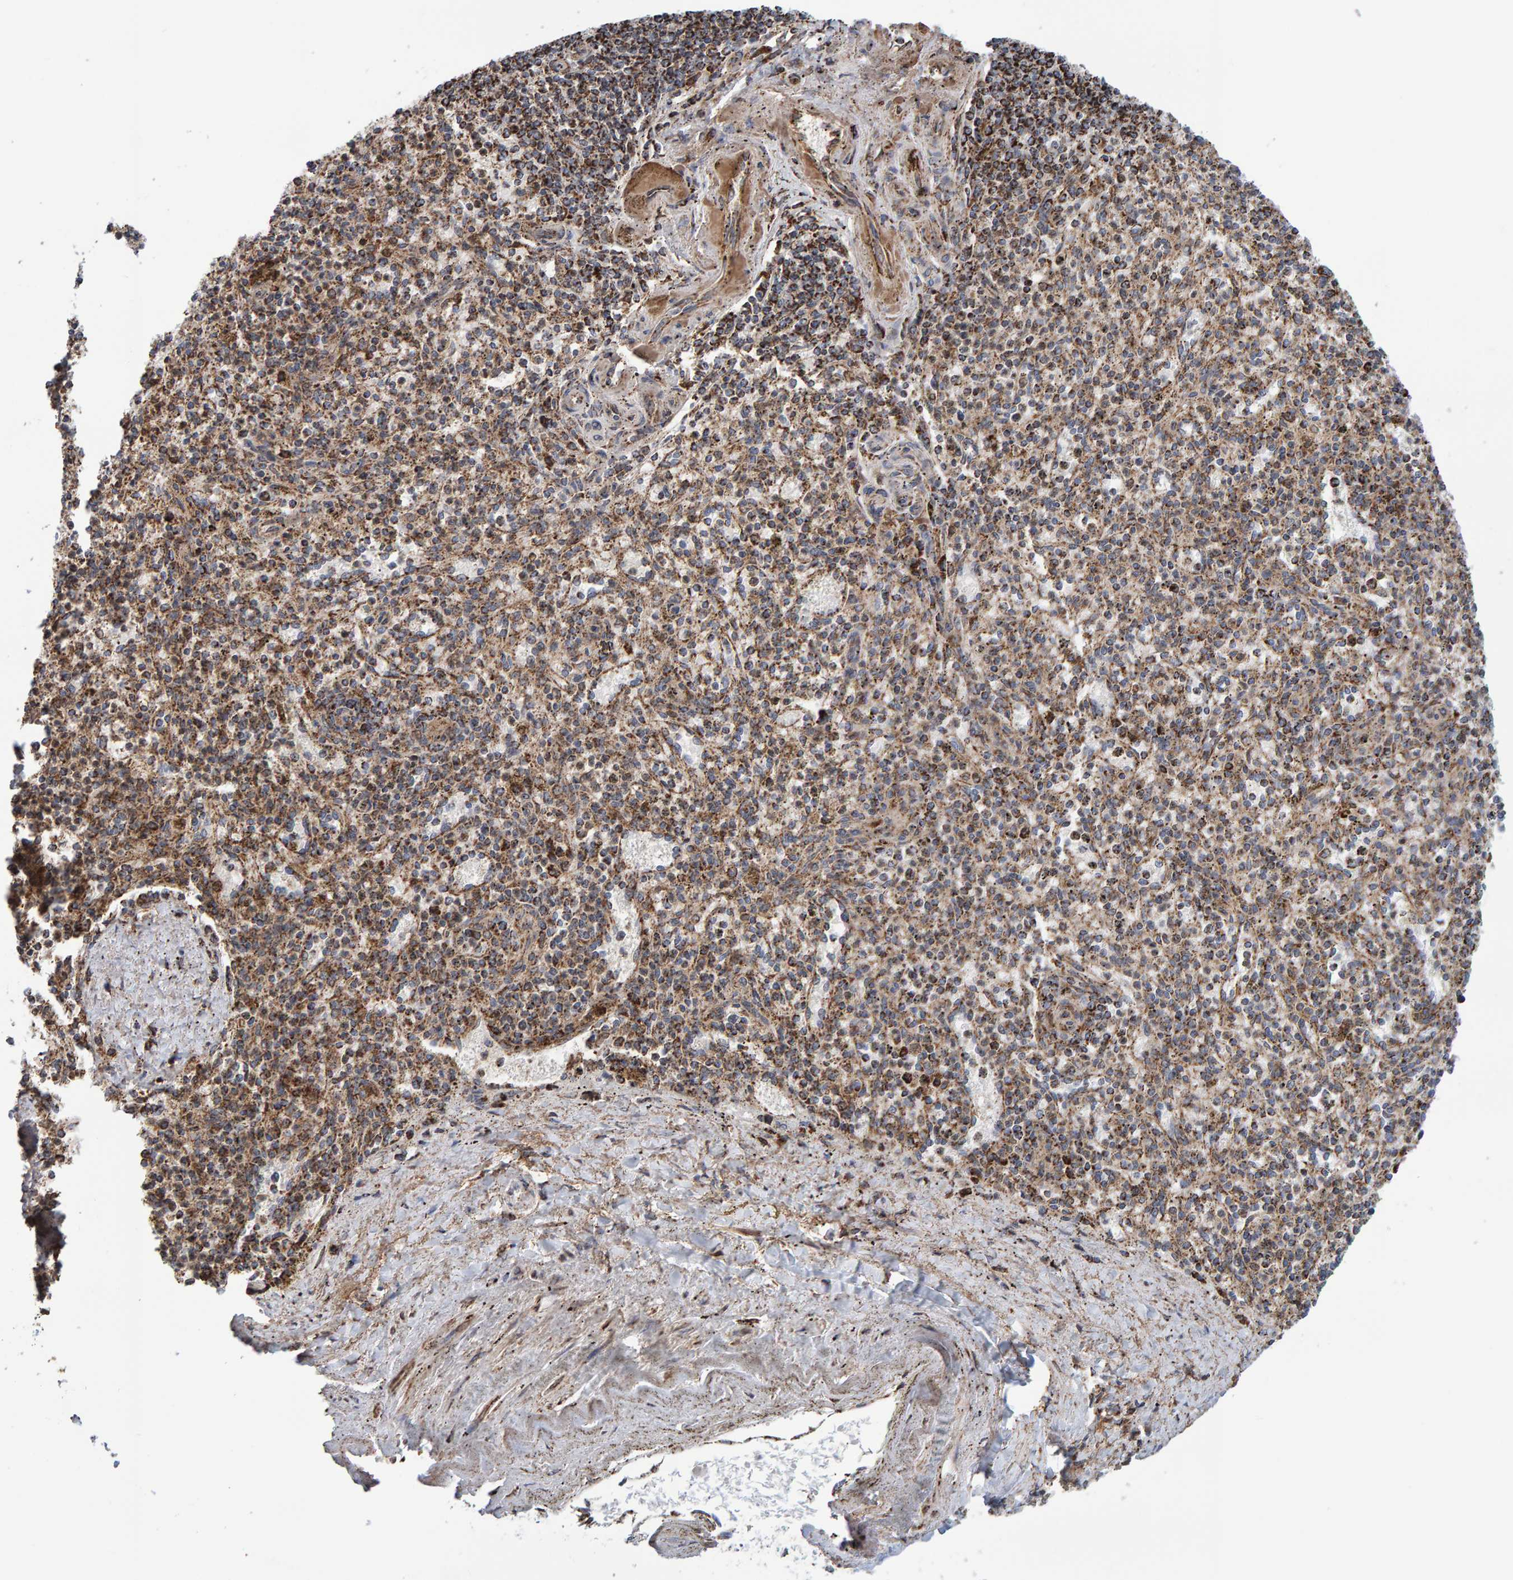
{"staining": {"intensity": "moderate", "quantity": "25%-75%", "location": "cytoplasmic/membranous"}, "tissue": "spleen", "cell_type": "Cells in red pulp", "image_type": "normal", "snomed": [{"axis": "morphology", "description": "Normal tissue, NOS"}, {"axis": "topography", "description": "Spleen"}], "caption": "Protein staining by immunohistochemistry (IHC) demonstrates moderate cytoplasmic/membranous positivity in approximately 25%-75% of cells in red pulp in unremarkable spleen. (DAB (3,3'-diaminobenzidine) IHC with brightfield microscopy, high magnification).", "gene": "MRPL45", "patient": {"sex": "male", "age": 72}}